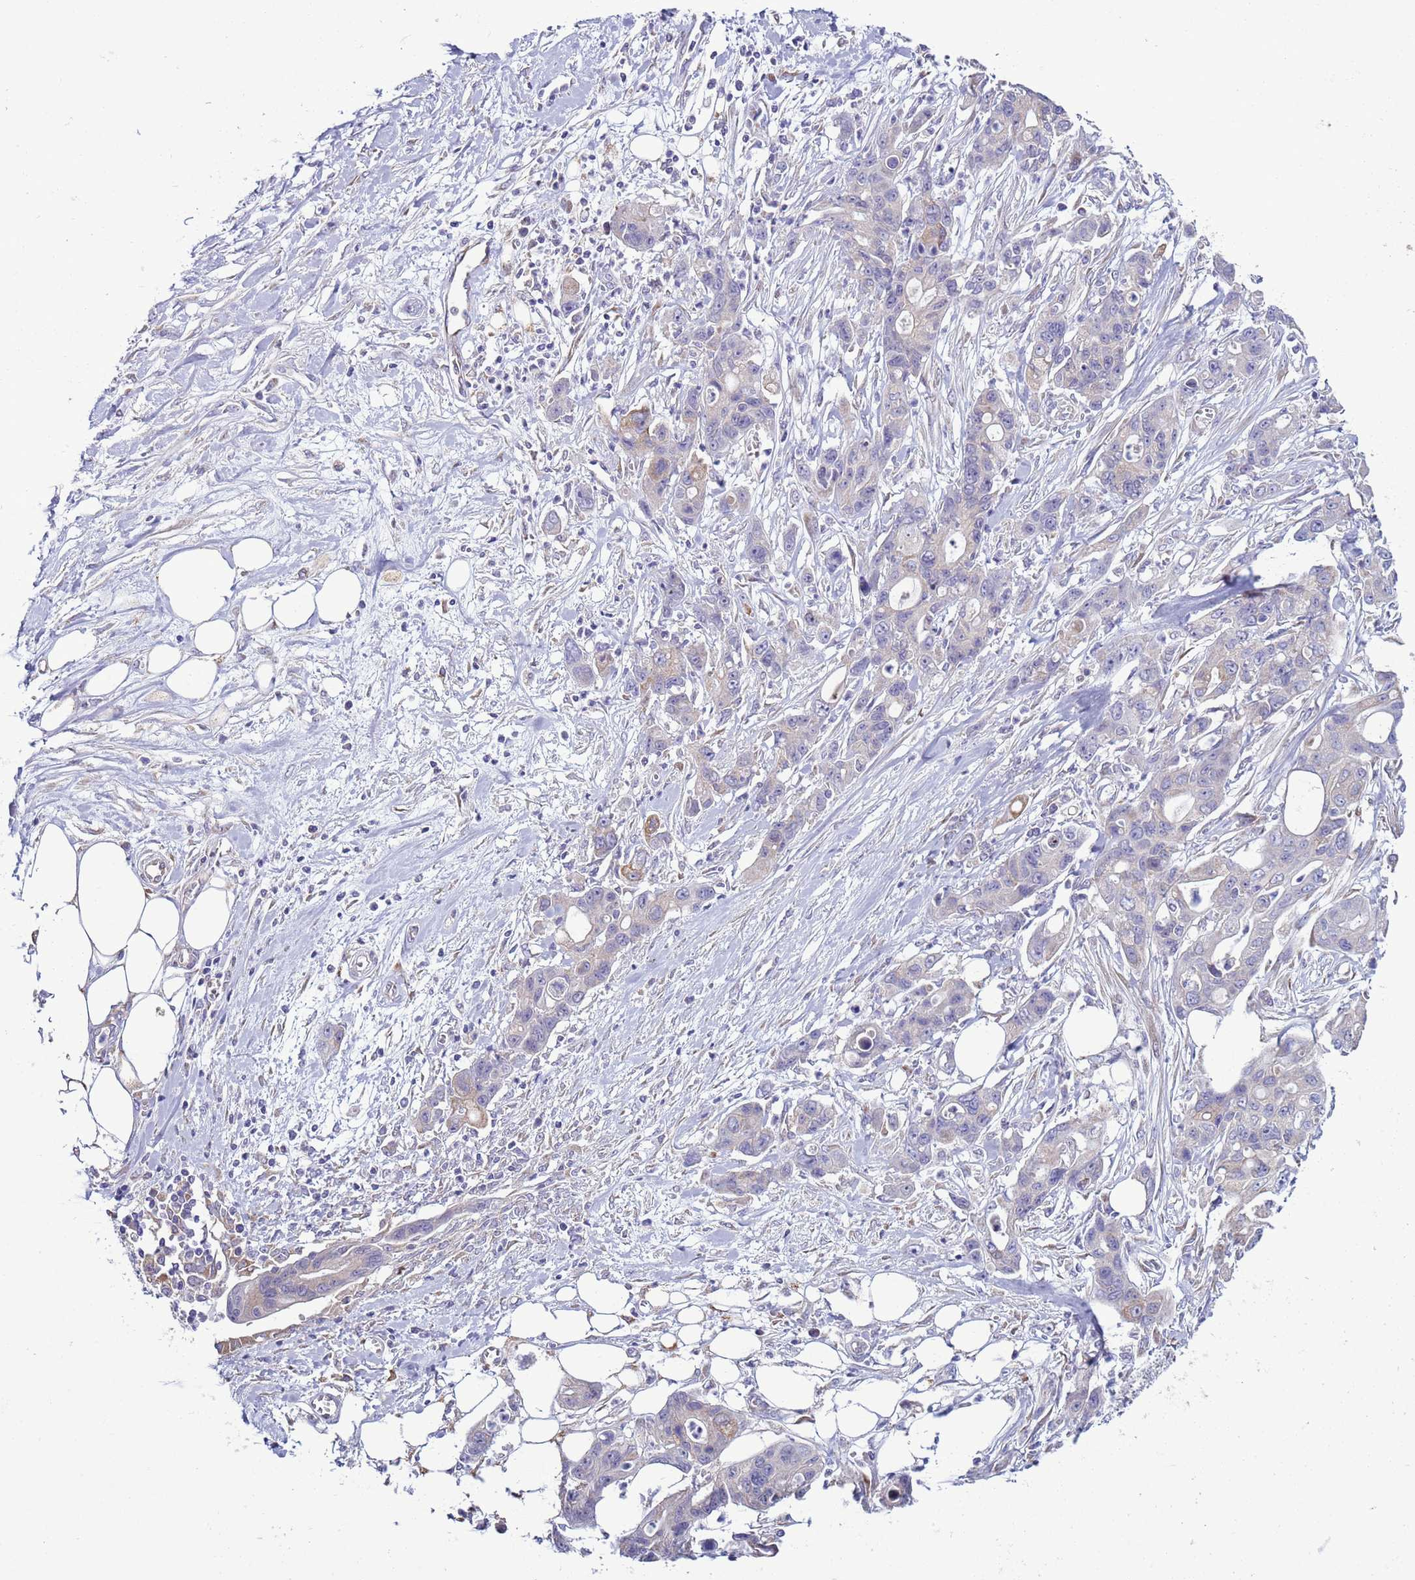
{"staining": {"intensity": "negative", "quantity": "none", "location": "none"}, "tissue": "ovarian cancer", "cell_type": "Tumor cells", "image_type": "cancer", "snomed": [{"axis": "morphology", "description": "Cystadenocarcinoma, mucinous, NOS"}, {"axis": "topography", "description": "Ovary"}], "caption": "Tumor cells show no significant protein positivity in mucinous cystadenocarcinoma (ovarian).", "gene": "ABHD17B", "patient": {"sex": "female", "age": 70}}